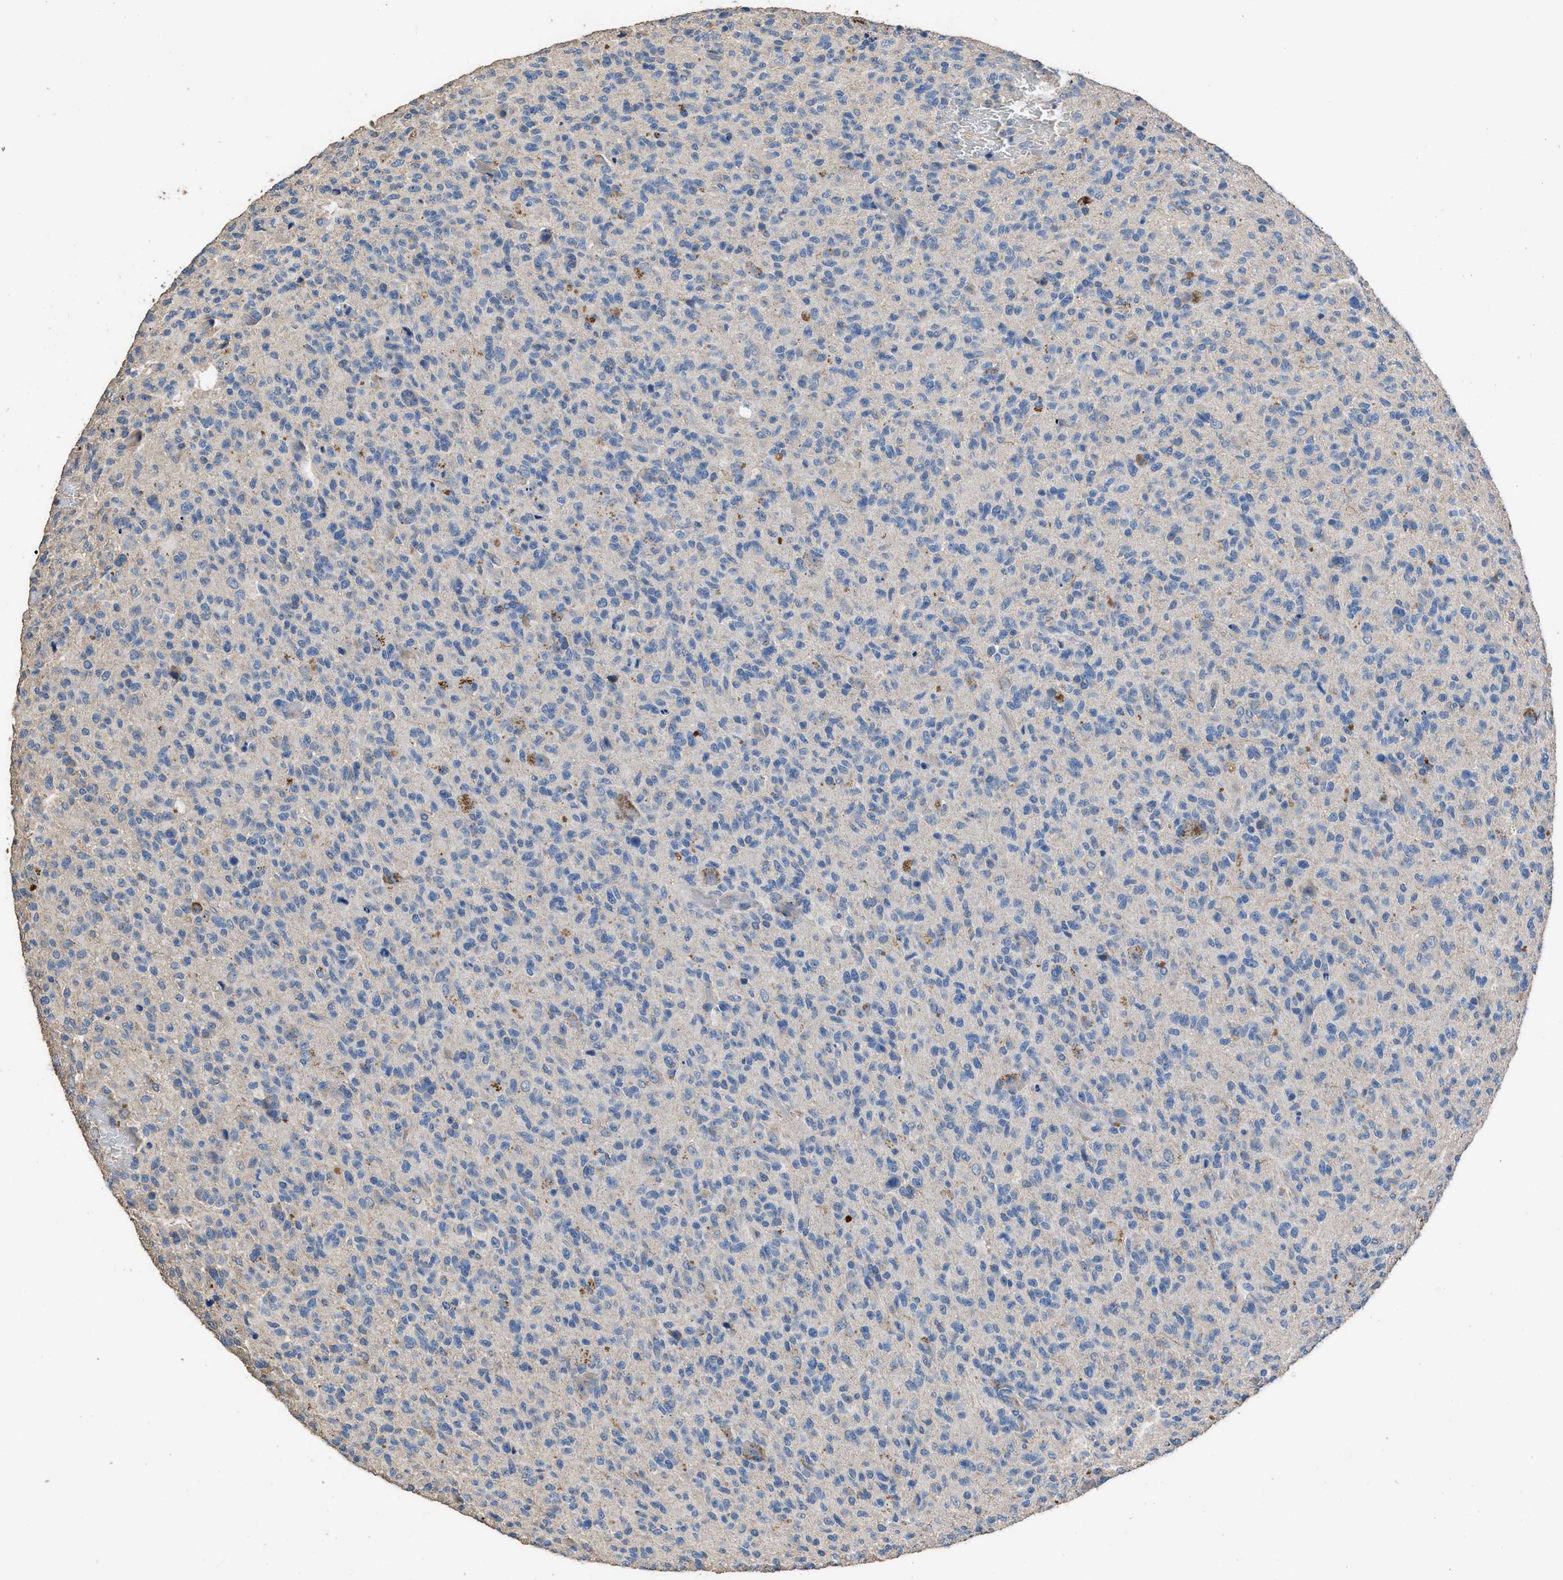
{"staining": {"intensity": "negative", "quantity": "none", "location": "none"}, "tissue": "glioma", "cell_type": "Tumor cells", "image_type": "cancer", "snomed": [{"axis": "morphology", "description": "Glioma, malignant, High grade"}, {"axis": "topography", "description": "Brain"}], "caption": "An image of glioma stained for a protein displays no brown staining in tumor cells. The staining is performed using DAB brown chromogen with nuclei counter-stained in using hematoxylin.", "gene": "ITSN1", "patient": {"sex": "male", "age": 71}}